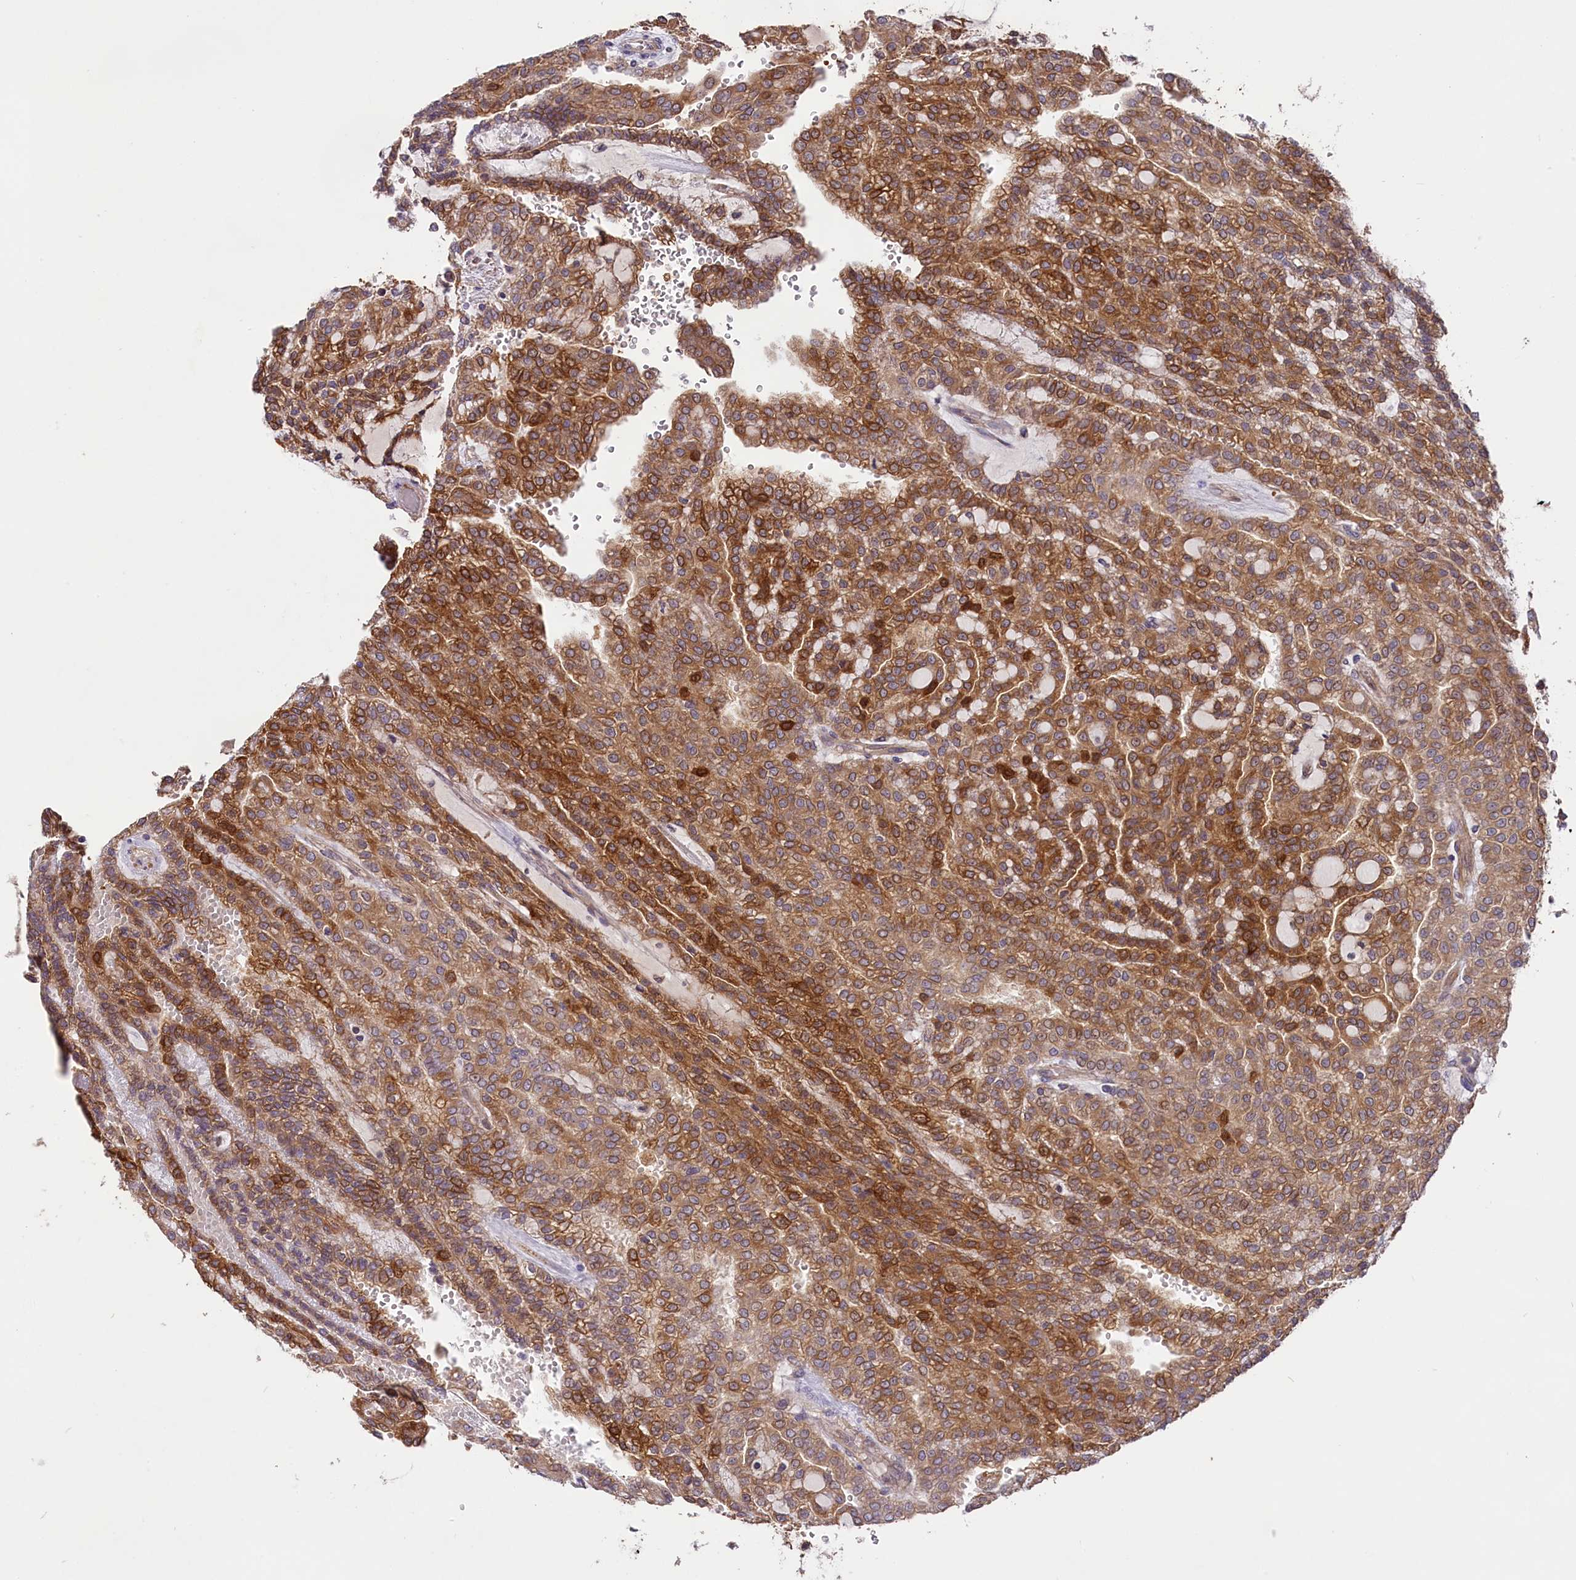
{"staining": {"intensity": "strong", "quantity": ">75%", "location": "cytoplasmic/membranous"}, "tissue": "renal cancer", "cell_type": "Tumor cells", "image_type": "cancer", "snomed": [{"axis": "morphology", "description": "Adenocarcinoma, NOS"}, {"axis": "topography", "description": "Kidney"}], "caption": "Brown immunohistochemical staining in renal adenocarcinoma reveals strong cytoplasmic/membranous expression in about >75% of tumor cells.", "gene": "COG8", "patient": {"sex": "male", "age": 63}}